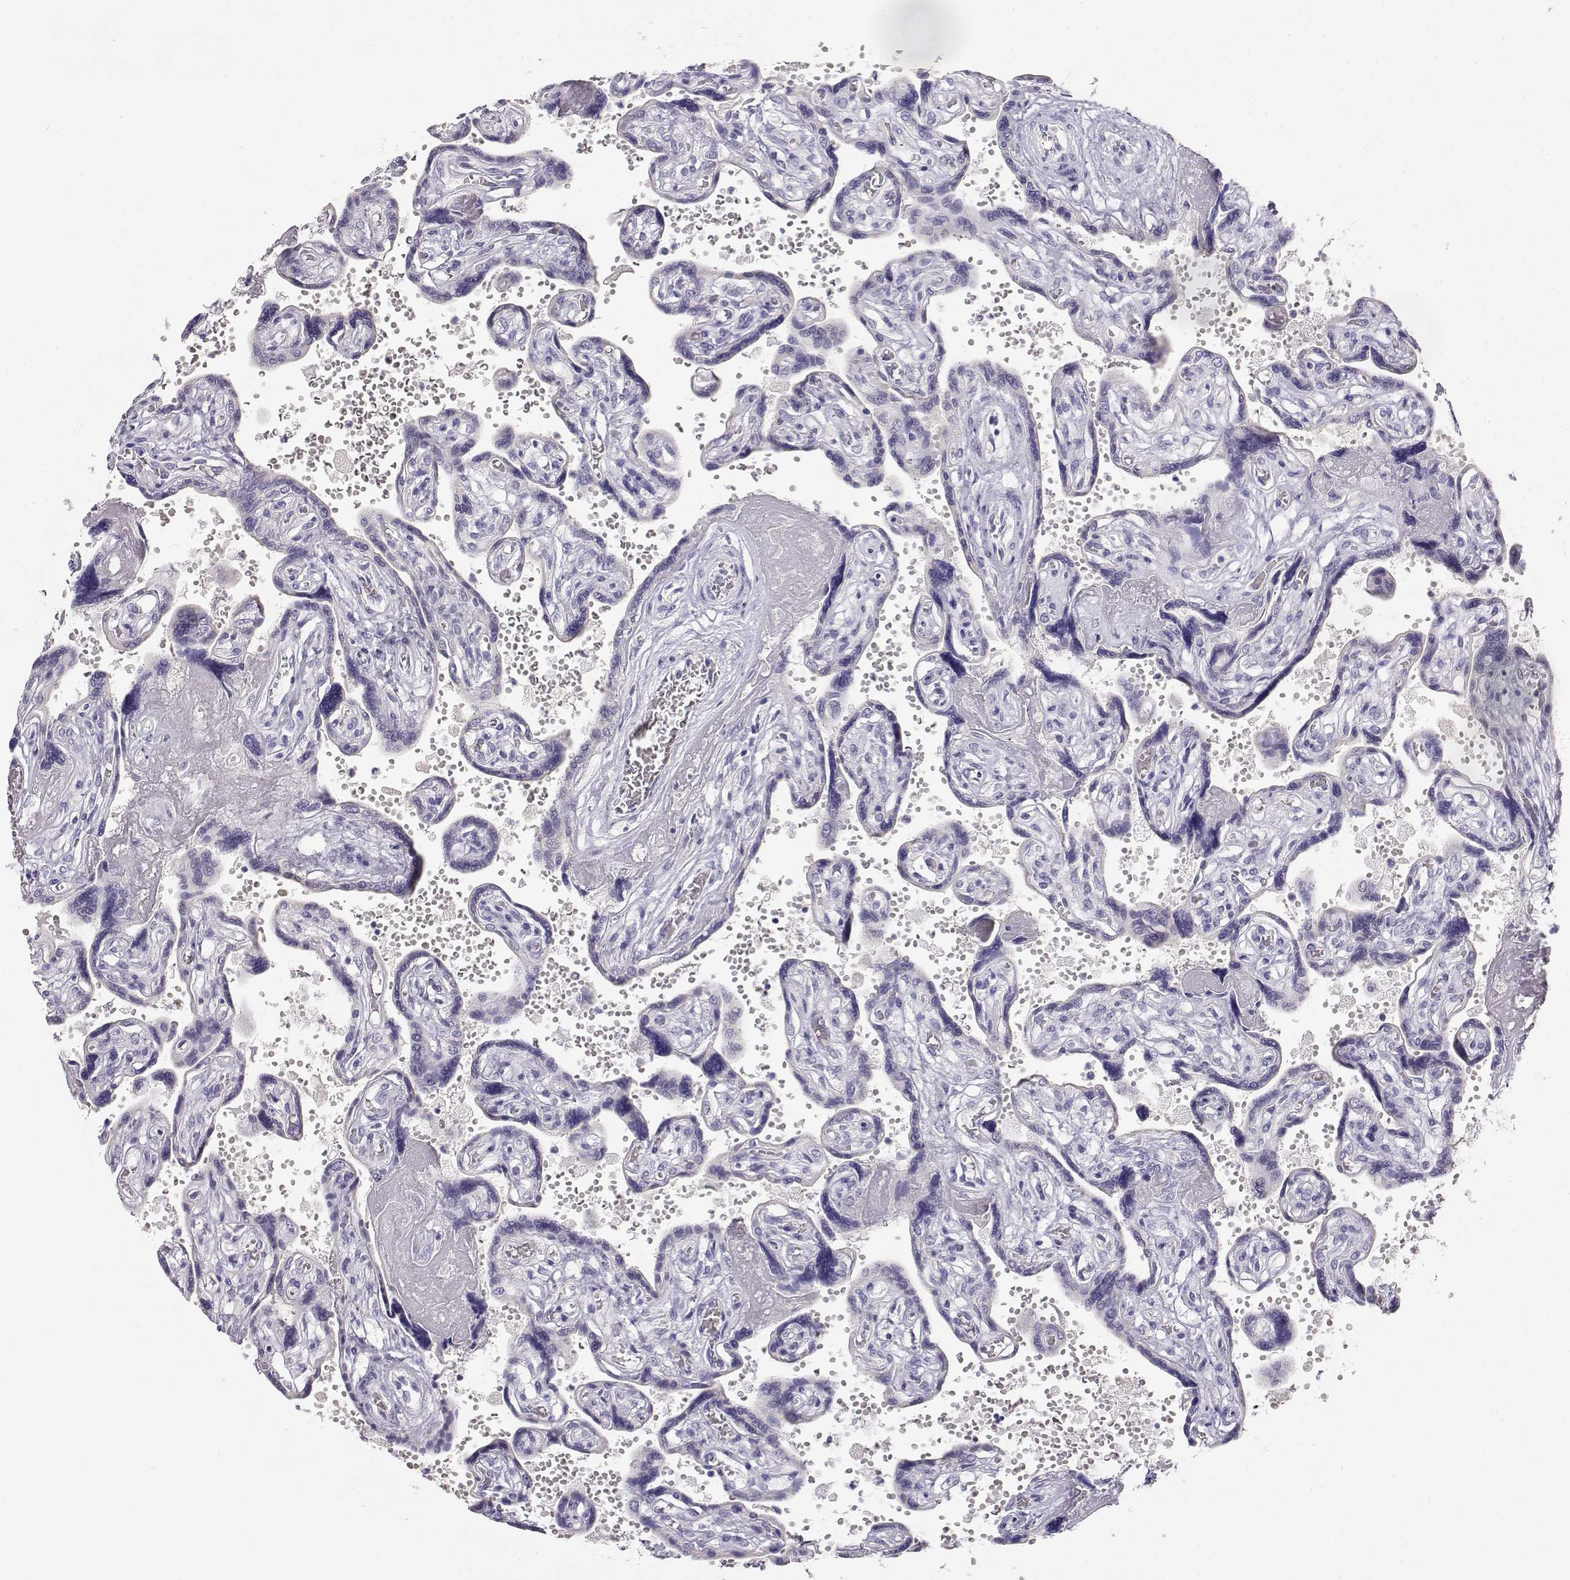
{"staining": {"intensity": "negative", "quantity": "none", "location": "none"}, "tissue": "placenta", "cell_type": "Decidual cells", "image_type": "normal", "snomed": [{"axis": "morphology", "description": "Normal tissue, NOS"}, {"axis": "topography", "description": "Placenta"}], "caption": "Histopathology image shows no significant protein expression in decidual cells of normal placenta. (Stains: DAB IHC with hematoxylin counter stain, Microscopy: brightfield microscopy at high magnification).", "gene": "GPR174", "patient": {"sex": "female", "age": 32}}